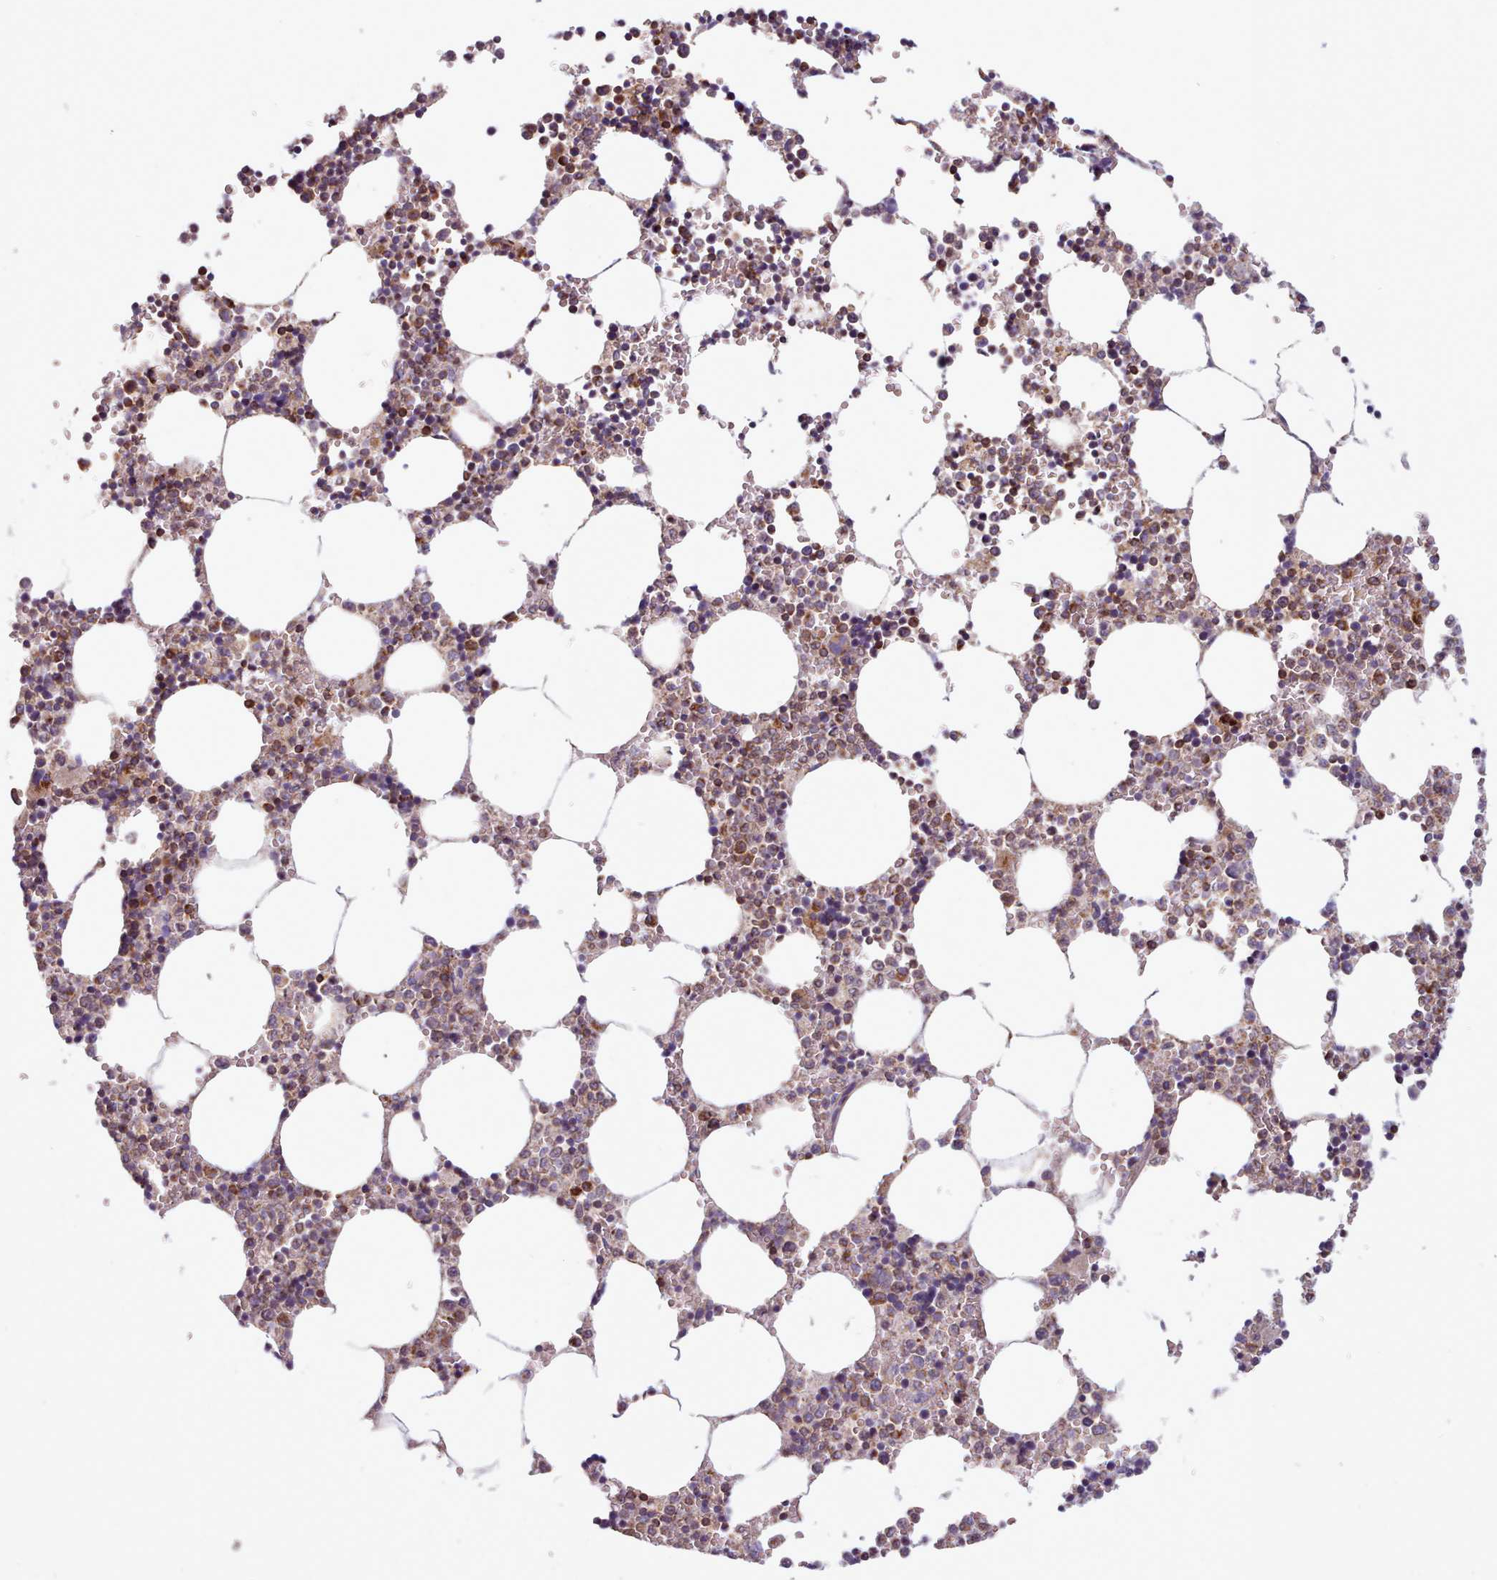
{"staining": {"intensity": "moderate", "quantity": "25%-75%", "location": "cytoplasmic/membranous"}, "tissue": "bone marrow", "cell_type": "Hematopoietic cells", "image_type": "normal", "snomed": [{"axis": "morphology", "description": "Normal tissue, NOS"}, {"axis": "topography", "description": "Bone marrow"}], "caption": "Human bone marrow stained with a brown dye shows moderate cytoplasmic/membranous positive staining in approximately 25%-75% of hematopoietic cells.", "gene": "CRYBG1", "patient": {"sex": "female", "age": 64}}